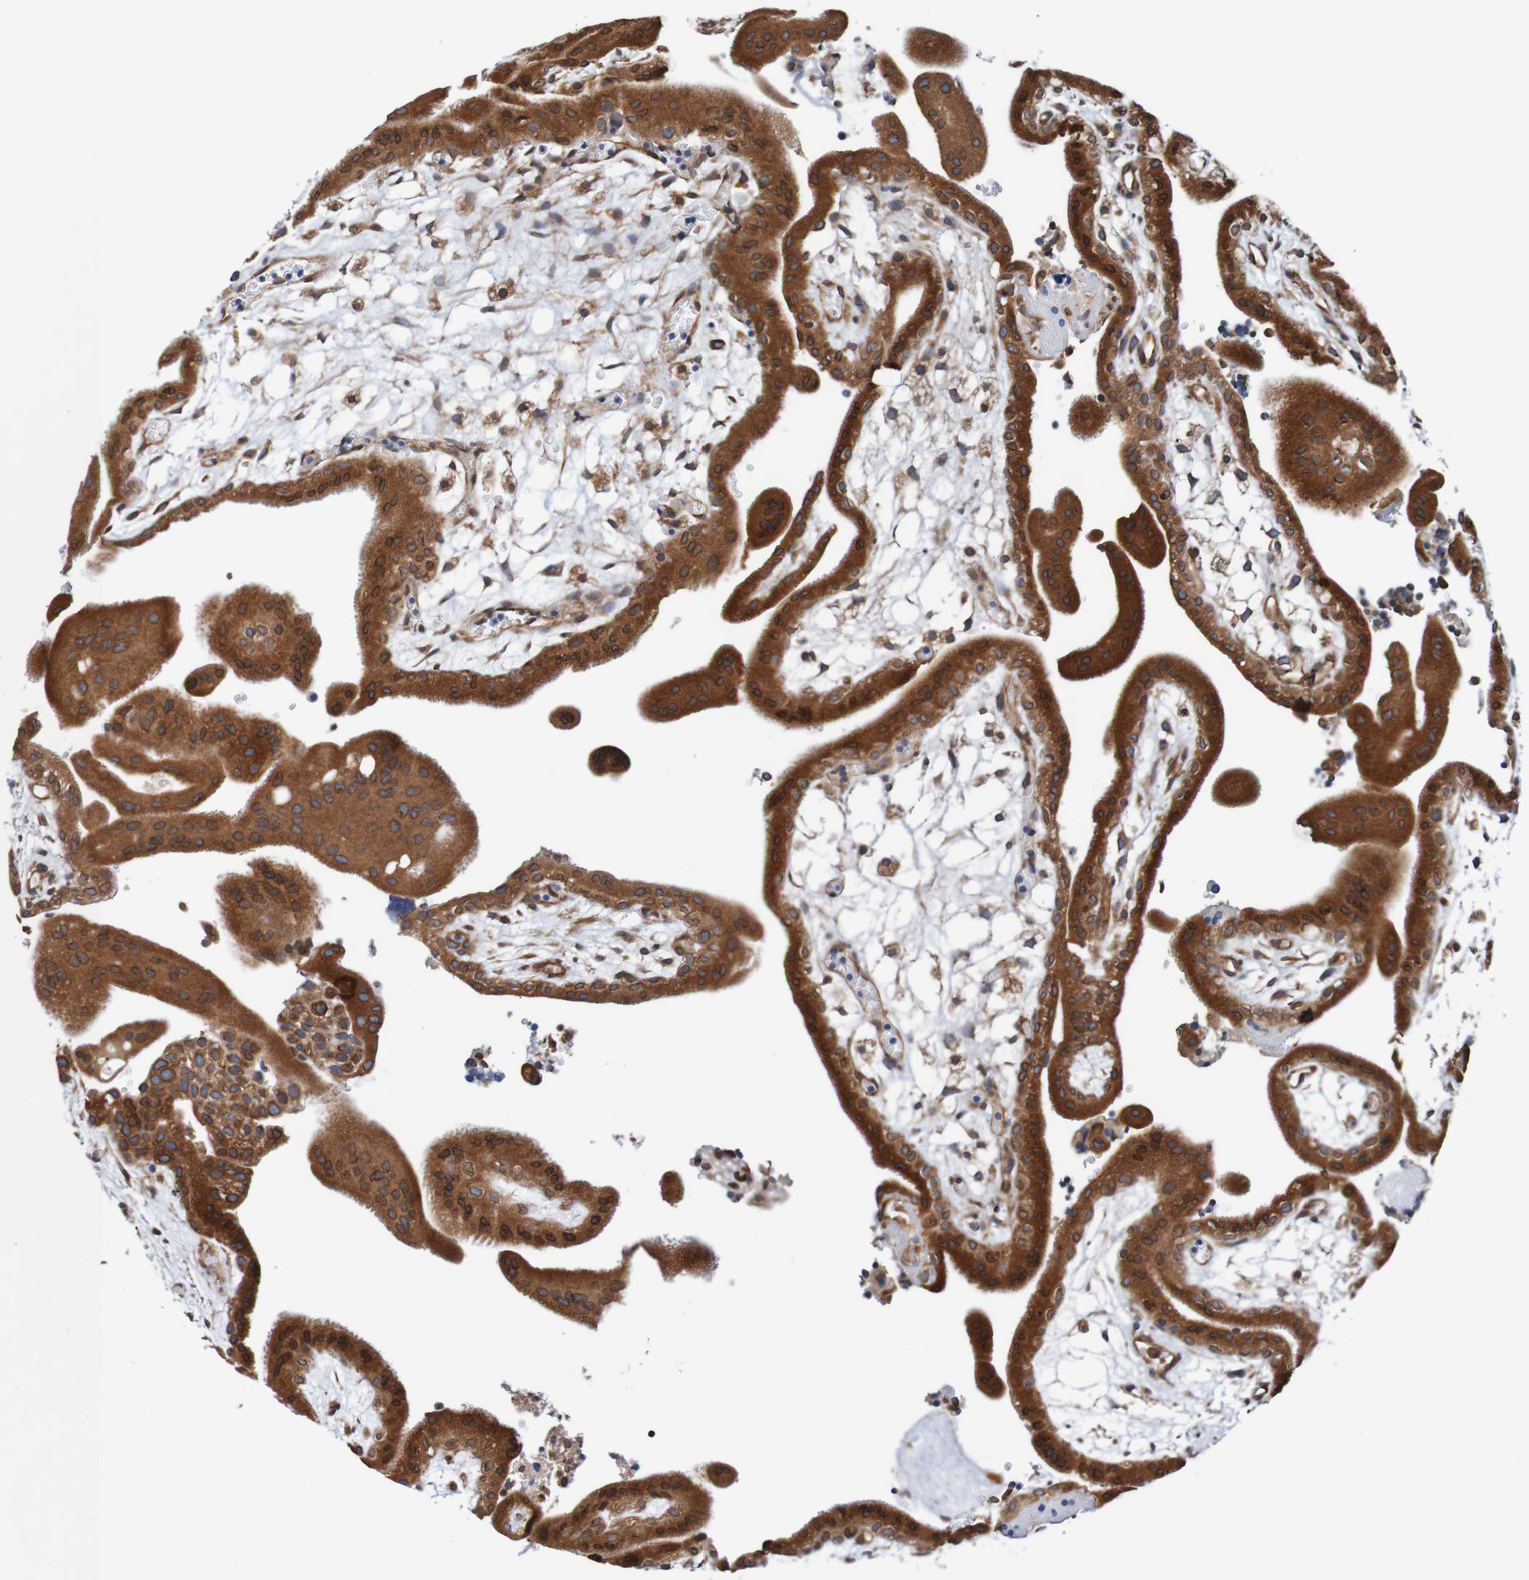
{"staining": {"intensity": "strong", "quantity": ">75%", "location": "cytoplasmic/membranous"}, "tissue": "placenta", "cell_type": "Decidual cells", "image_type": "normal", "snomed": [{"axis": "morphology", "description": "Normal tissue, NOS"}, {"axis": "topography", "description": "Placenta"}], "caption": "Immunohistochemistry histopathology image of unremarkable human placenta stained for a protein (brown), which reveals high levels of strong cytoplasmic/membranous expression in approximately >75% of decidual cells.", "gene": "TMEM109", "patient": {"sex": "female", "age": 18}}